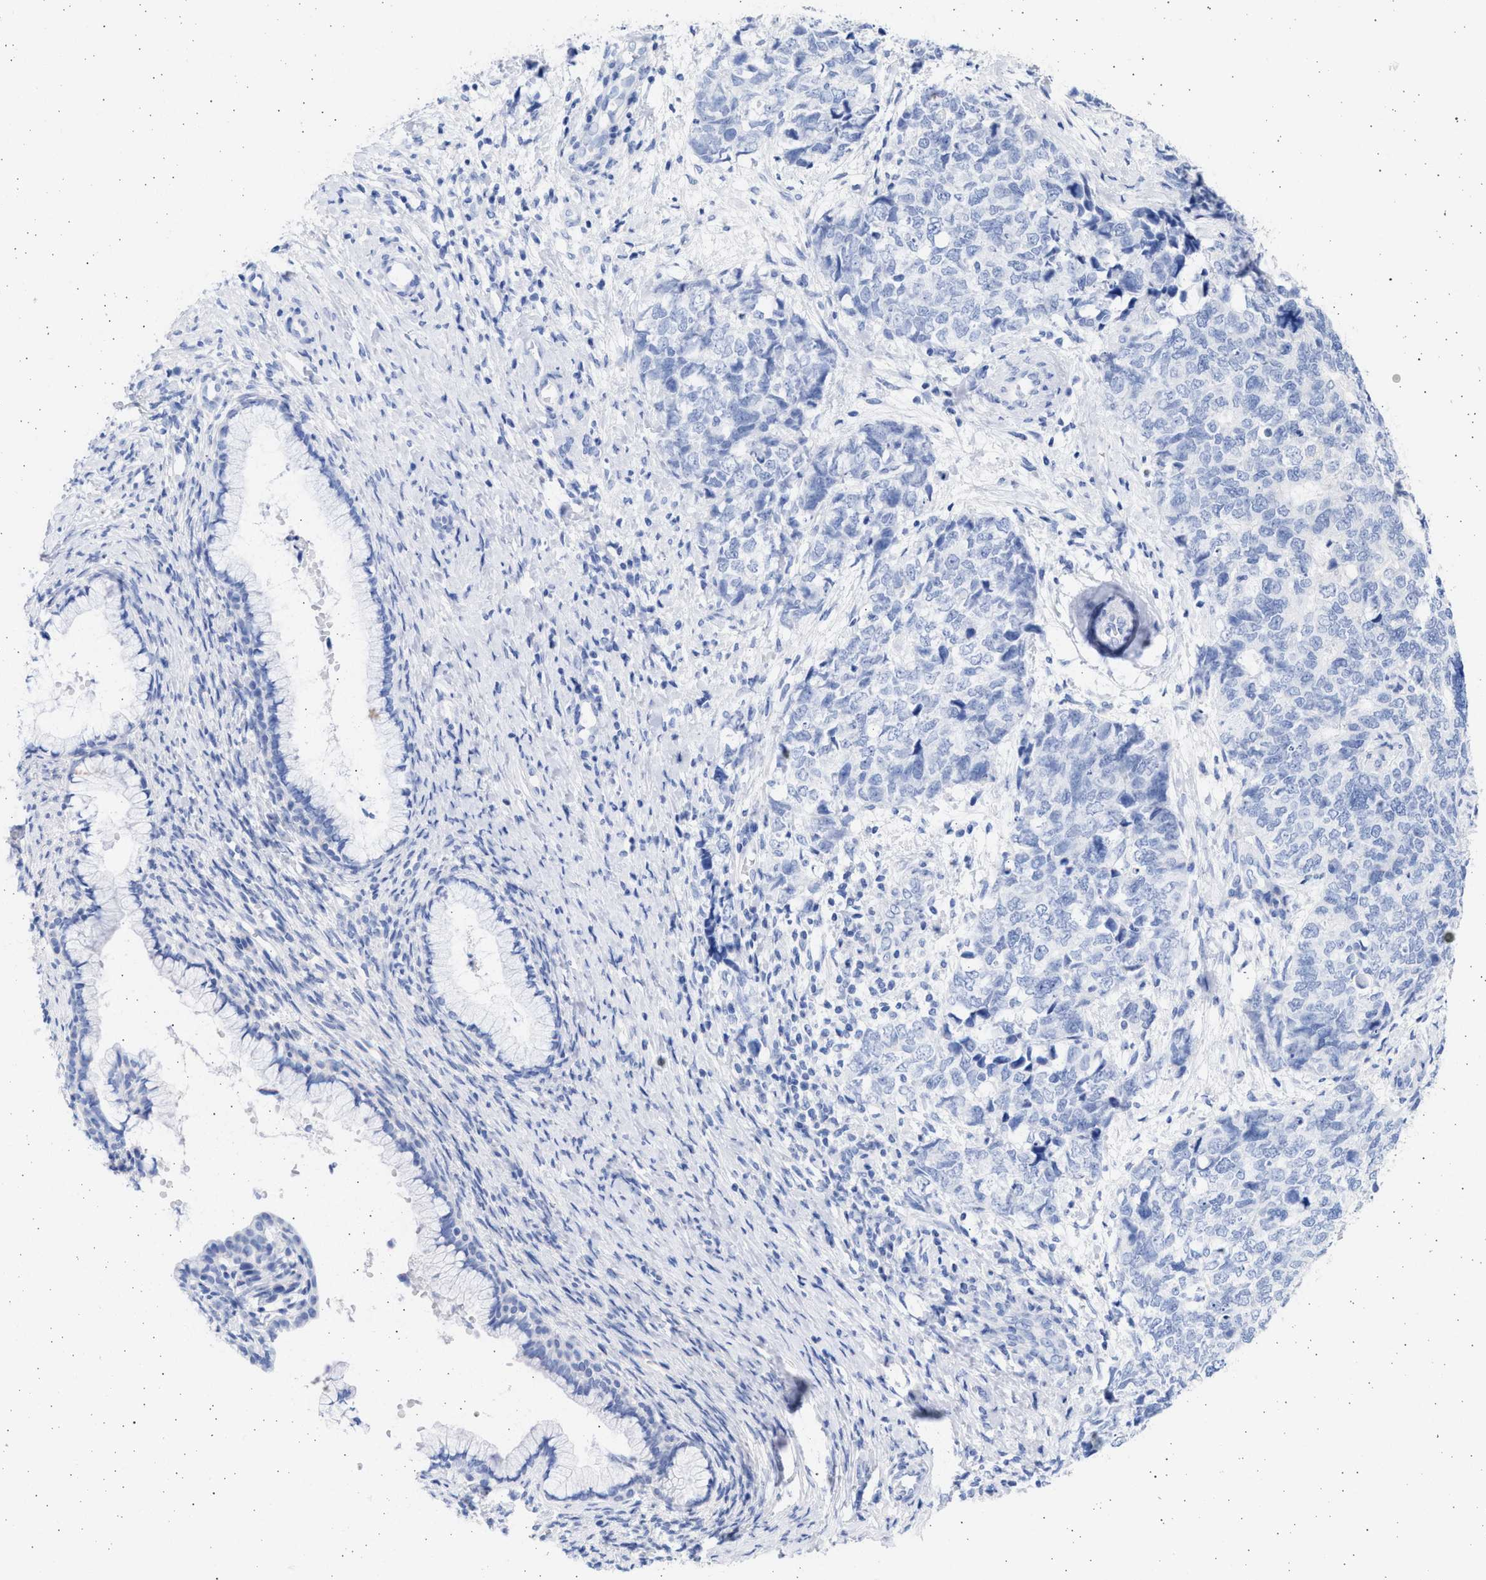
{"staining": {"intensity": "negative", "quantity": "none", "location": "none"}, "tissue": "cervical cancer", "cell_type": "Tumor cells", "image_type": "cancer", "snomed": [{"axis": "morphology", "description": "Squamous cell carcinoma, NOS"}, {"axis": "topography", "description": "Cervix"}], "caption": "Tumor cells show no significant positivity in cervical cancer (squamous cell carcinoma).", "gene": "ALDOC", "patient": {"sex": "female", "age": 63}}